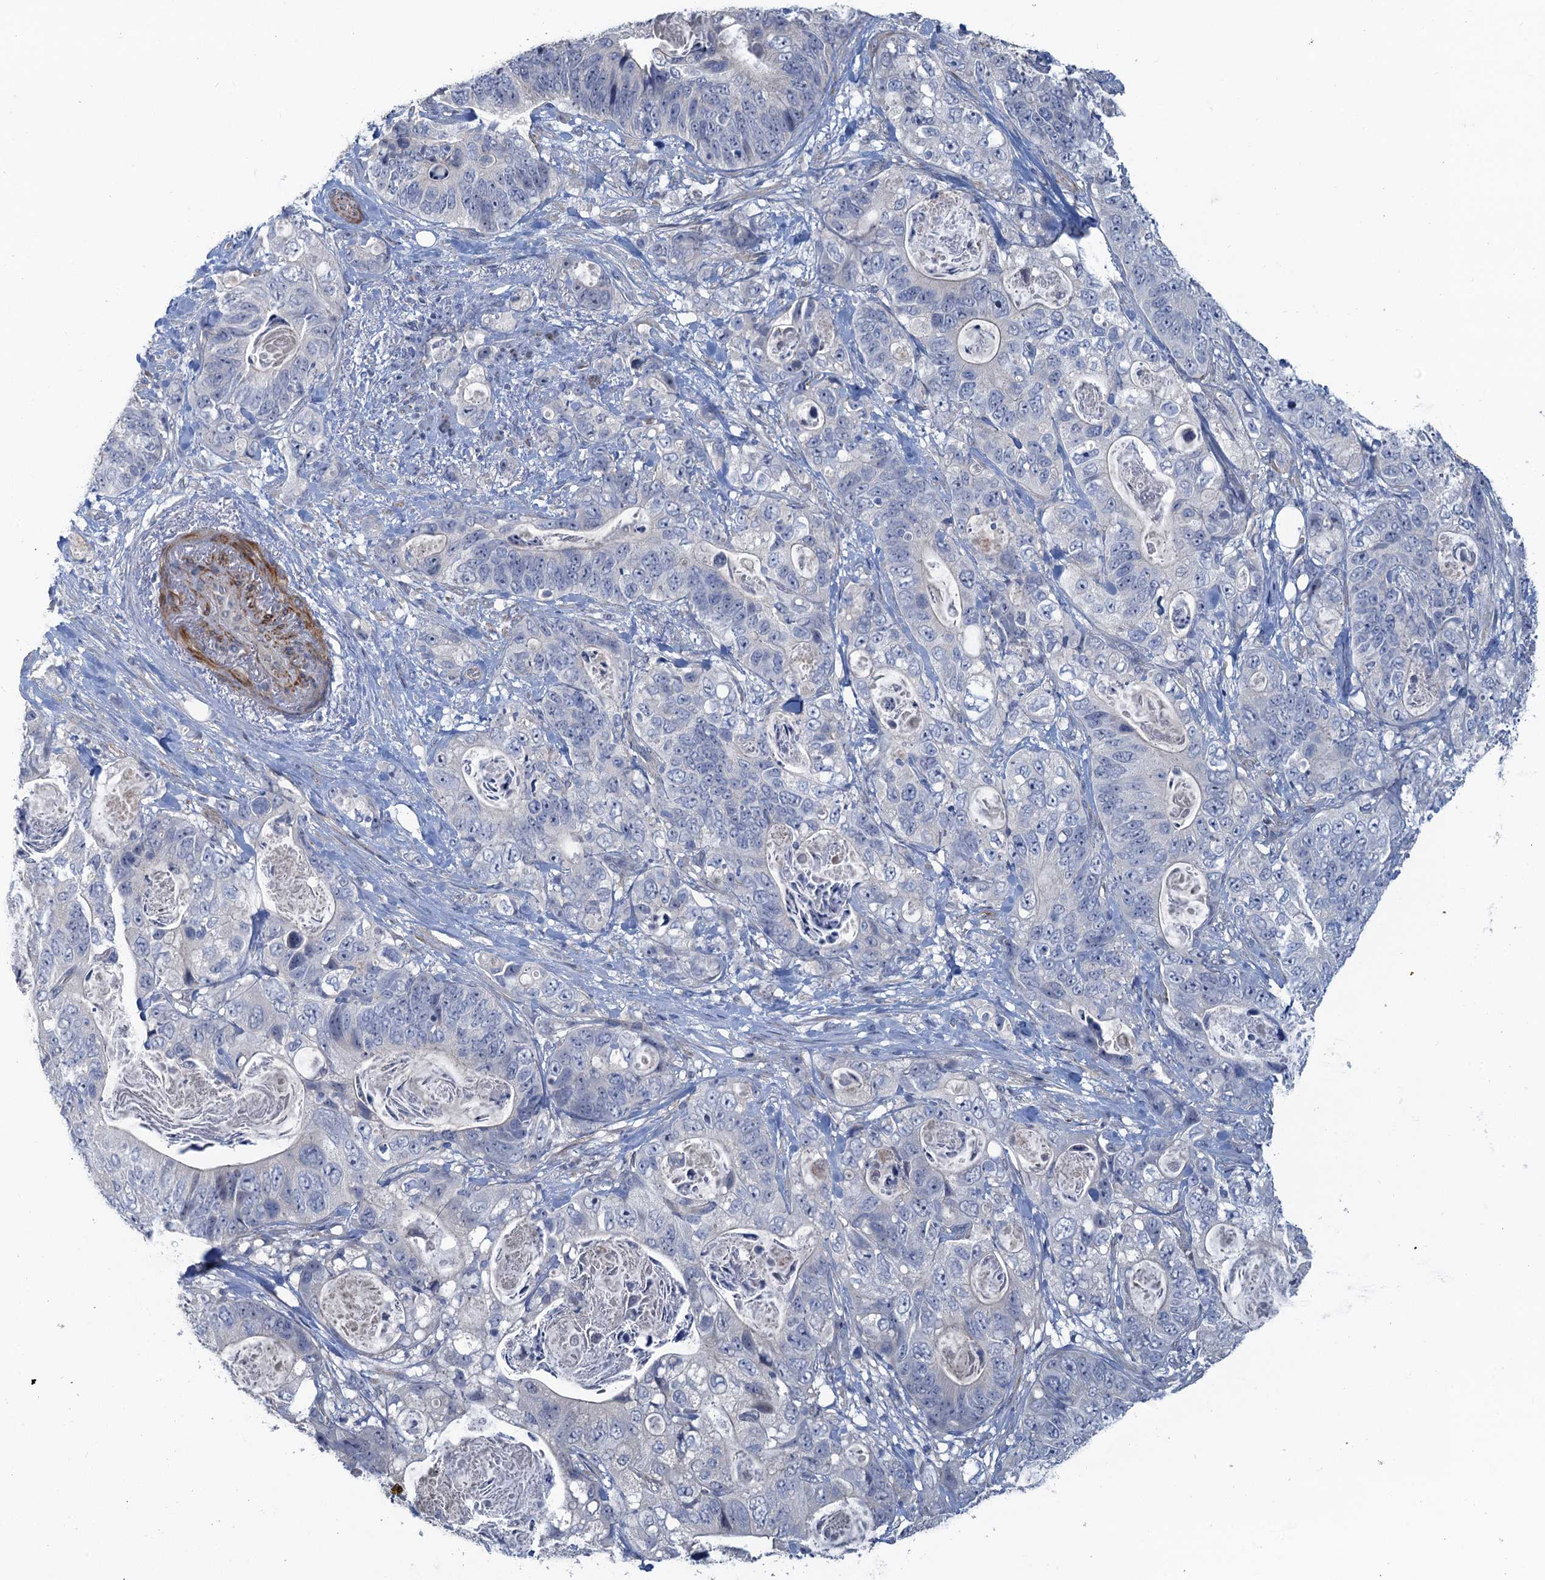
{"staining": {"intensity": "negative", "quantity": "none", "location": "none"}, "tissue": "stomach cancer", "cell_type": "Tumor cells", "image_type": "cancer", "snomed": [{"axis": "morphology", "description": "Normal tissue, NOS"}, {"axis": "morphology", "description": "Adenocarcinoma, NOS"}, {"axis": "topography", "description": "Stomach"}], "caption": "Tumor cells are negative for protein expression in human stomach cancer.", "gene": "MYO16", "patient": {"sex": "female", "age": 89}}